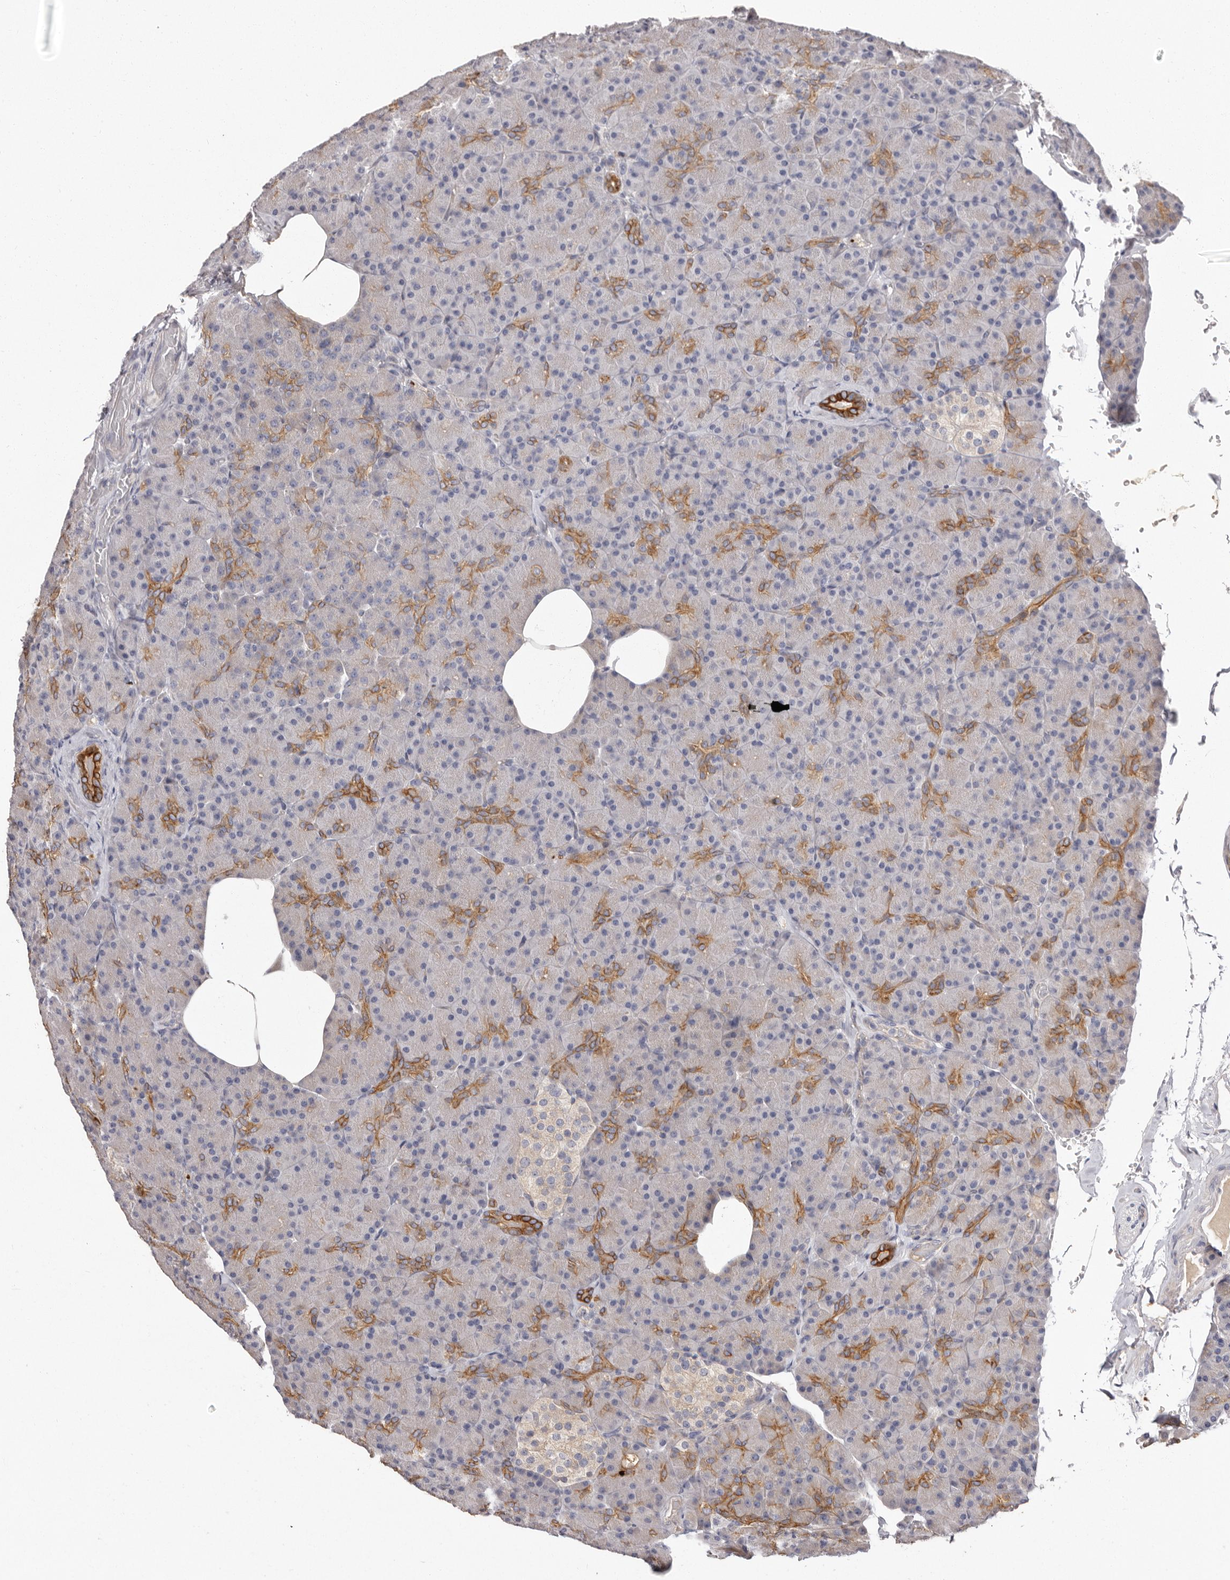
{"staining": {"intensity": "strong", "quantity": "<25%", "location": "cytoplasmic/membranous"}, "tissue": "pancreas", "cell_type": "Exocrine glandular cells", "image_type": "normal", "snomed": [{"axis": "morphology", "description": "Normal tissue, NOS"}, {"axis": "topography", "description": "Pancreas"}], "caption": "DAB (3,3'-diaminobenzidine) immunohistochemical staining of unremarkable pancreas demonstrates strong cytoplasmic/membranous protein positivity in about <25% of exocrine glandular cells.", "gene": "STK16", "patient": {"sex": "female", "age": 43}}